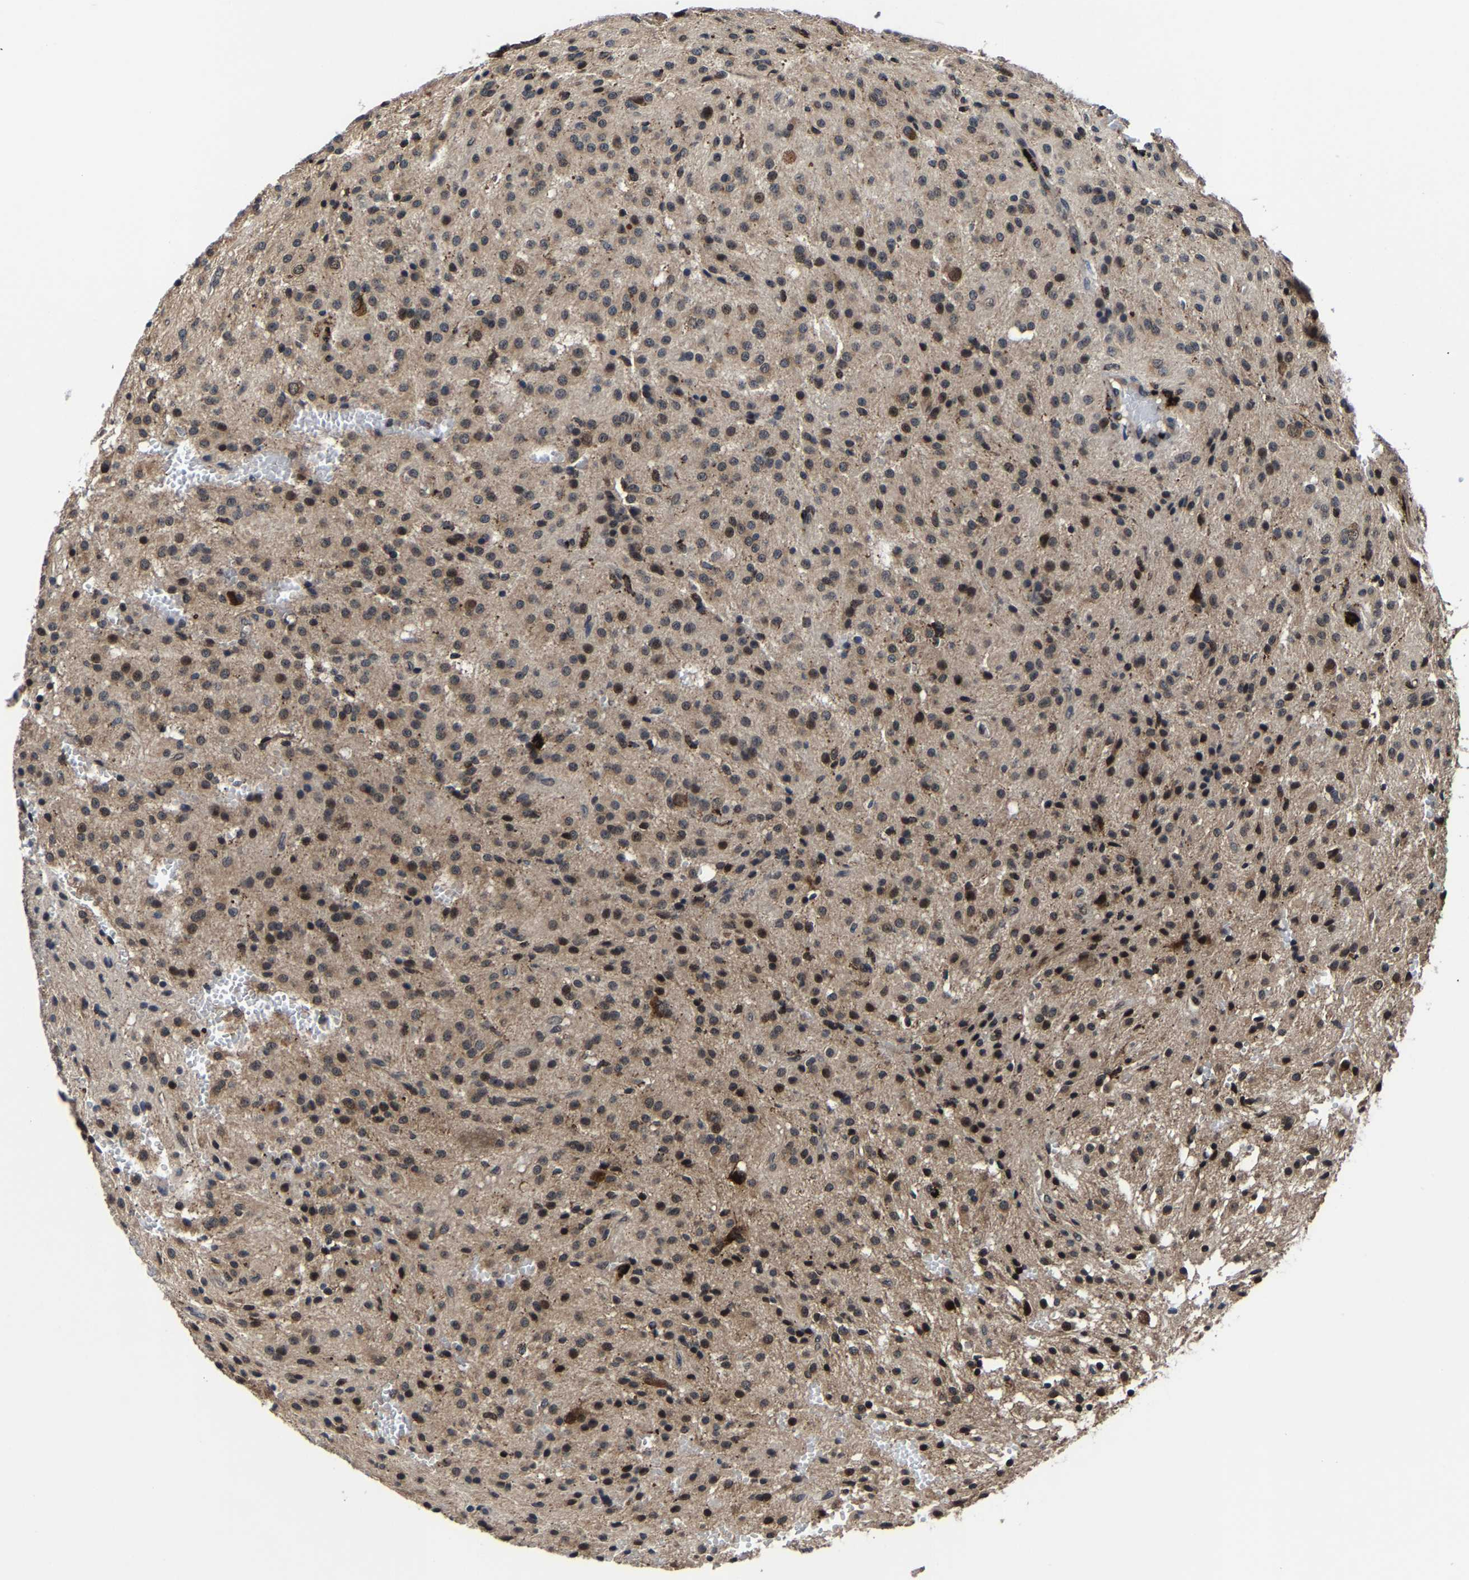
{"staining": {"intensity": "moderate", "quantity": "25%-75%", "location": "nuclear"}, "tissue": "glioma", "cell_type": "Tumor cells", "image_type": "cancer", "snomed": [{"axis": "morphology", "description": "Glioma, malignant, High grade"}, {"axis": "topography", "description": "Brain"}], "caption": "Protein staining demonstrates moderate nuclear expression in about 25%-75% of tumor cells in glioma.", "gene": "ZCCHC7", "patient": {"sex": "female", "age": 59}}